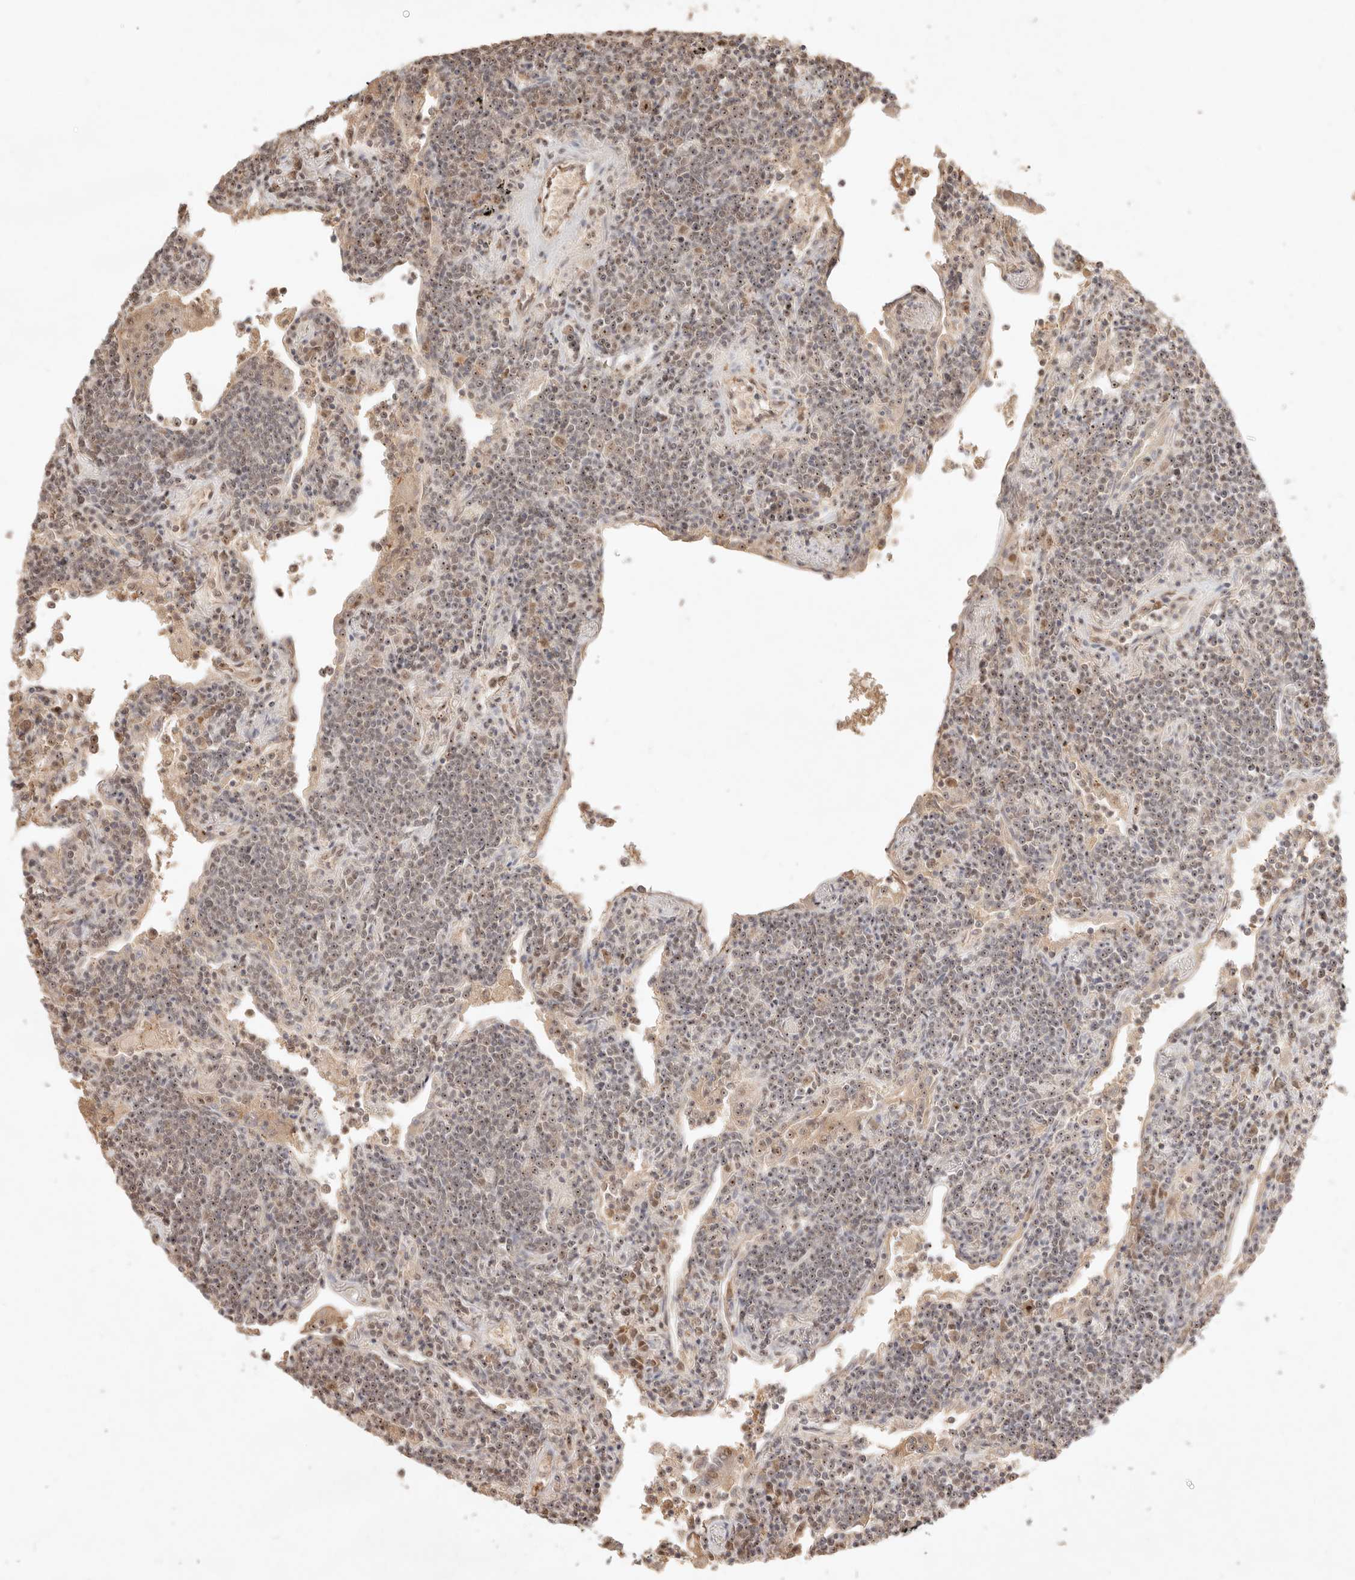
{"staining": {"intensity": "moderate", "quantity": ">75%", "location": "nuclear"}, "tissue": "lymphoma", "cell_type": "Tumor cells", "image_type": "cancer", "snomed": [{"axis": "morphology", "description": "Malignant lymphoma, non-Hodgkin's type, Low grade"}, {"axis": "topography", "description": "Lung"}], "caption": "Low-grade malignant lymphoma, non-Hodgkin's type was stained to show a protein in brown. There is medium levels of moderate nuclear positivity in approximately >75% of tumor cells.", "gene": "MEP1A", "patient": {"sex": "female", "age": 71}}